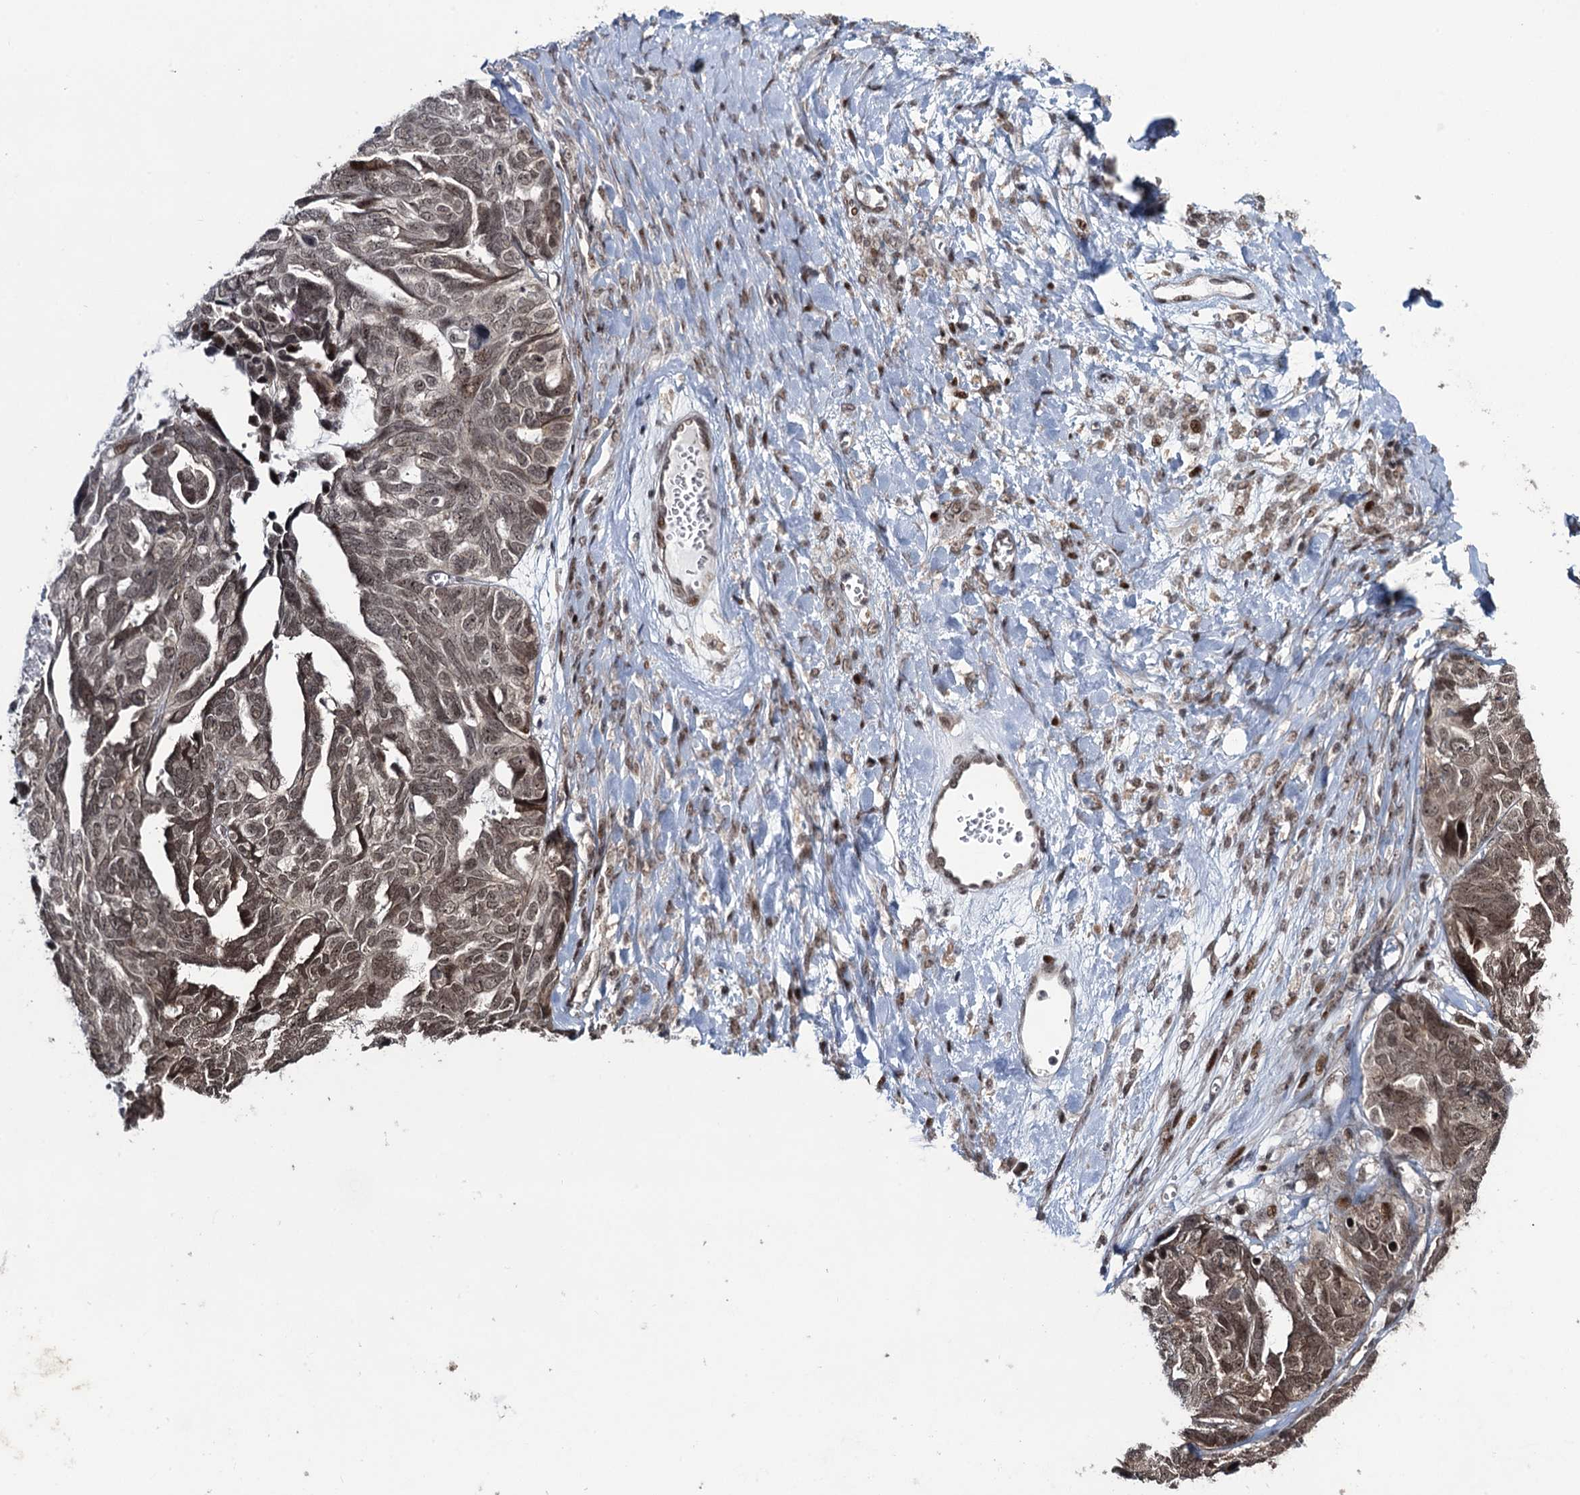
{"staining": {"intensity": "moderate", "quantity": ">75%", "location": "nuclear"}, "tissue": "ovarian cancer", "cell_type": "Tumor cells", "image_type": "cancer", "snomed": [{"axis": "morphology", "description": "Cystadenocarcinoma, serous, NOS"}, {"axis": "topography", "description": "Ovary"}], "caption": "Protein staining shows moderate nuclear positivity in about >75% of tumor cells in ovarian serous cystadenocarcinoma. Ihc stains the protein in brown and the nuclei are stained blue.", "gene": "ZNF169", "patient": {"sex": "female", "age": 79}}